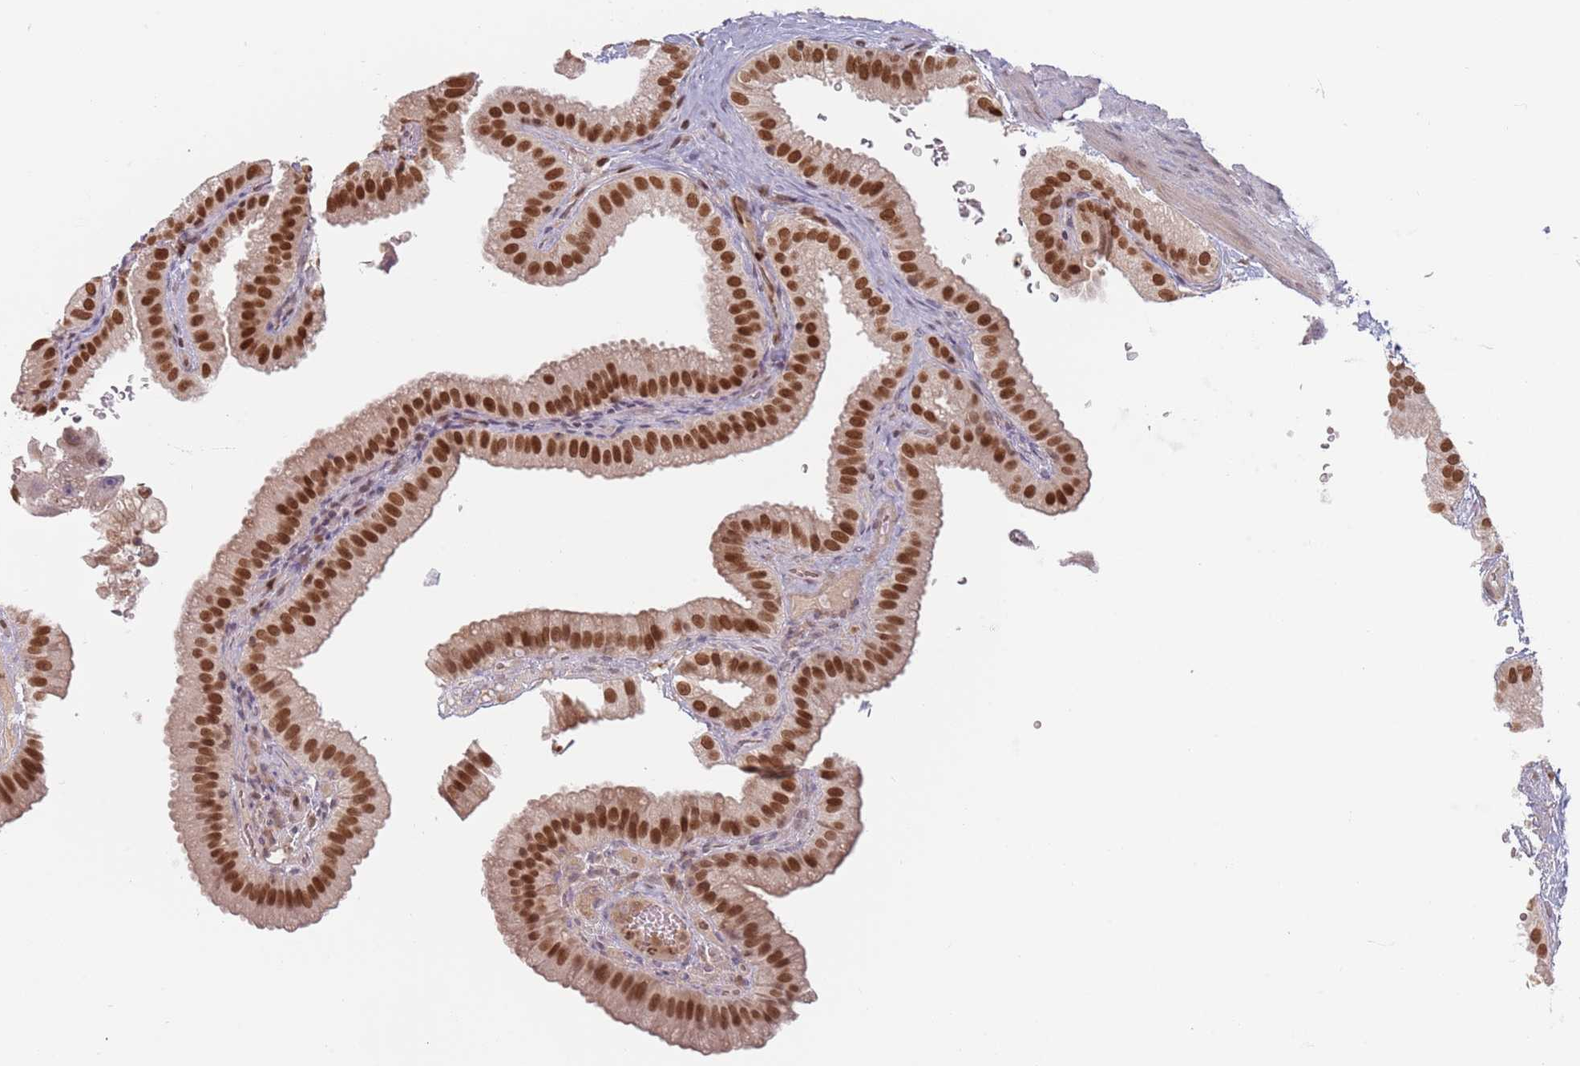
{"staining": {"intensity": "strong", "quantity": ">75%", "location": "nuclear"}, "tissue": "gallbladder", "cell_type": "Glandular cells", "image_type": "normal", "snomed": [{"axis": "morphology", "description": "Normal tissue, NOS"}, {"axis": "topography", "description": "Gallbladder"}], "caption": "The immunohistochemical stain shows strong nuclear expression in glandular cells of normal gallbladder. (DAB (3,3'-diaminobenzidine) IHC, brown staining for protein, blue staining for nuclei).", "gene": "NUP50", "patient": {"sex": "female", "age": 61}}